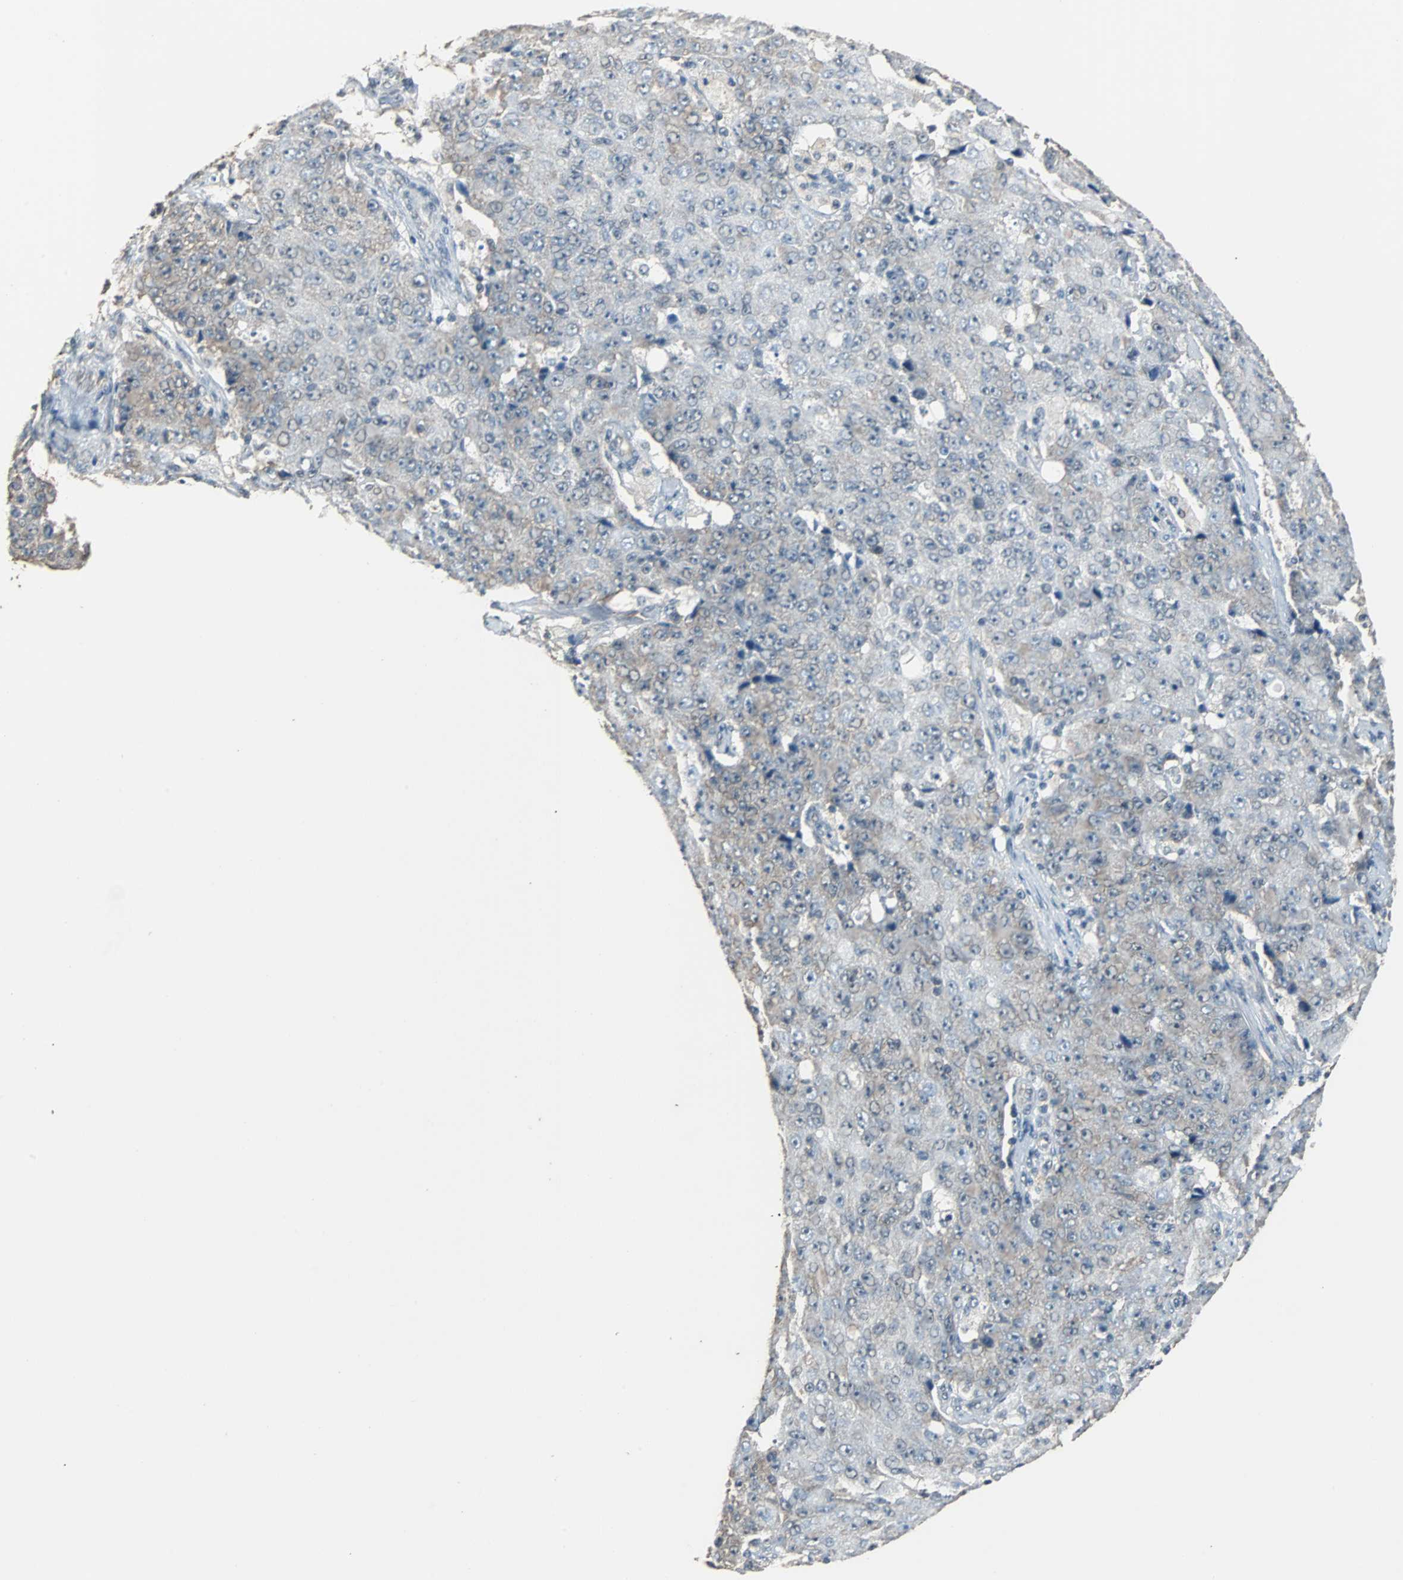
{"staining": {"intensity": "negative", "quantity": "none", "location": "none"}, "tissue": "ovarian cancer", "cell_type": "Tumor cells", "image_type": "cancer", "snomed": [{"axis": "morphology", "description": "Carcinoma, endometroid"}, {"axis": "topography", "description": "Ovary"}], "caption": "Histopathology image shows no protein positivity in tumor cells of endometroid carcinoma (ovarian) tissue.", "gene": "ZHX2", "patient": {"sex": "female", "age": 42}}